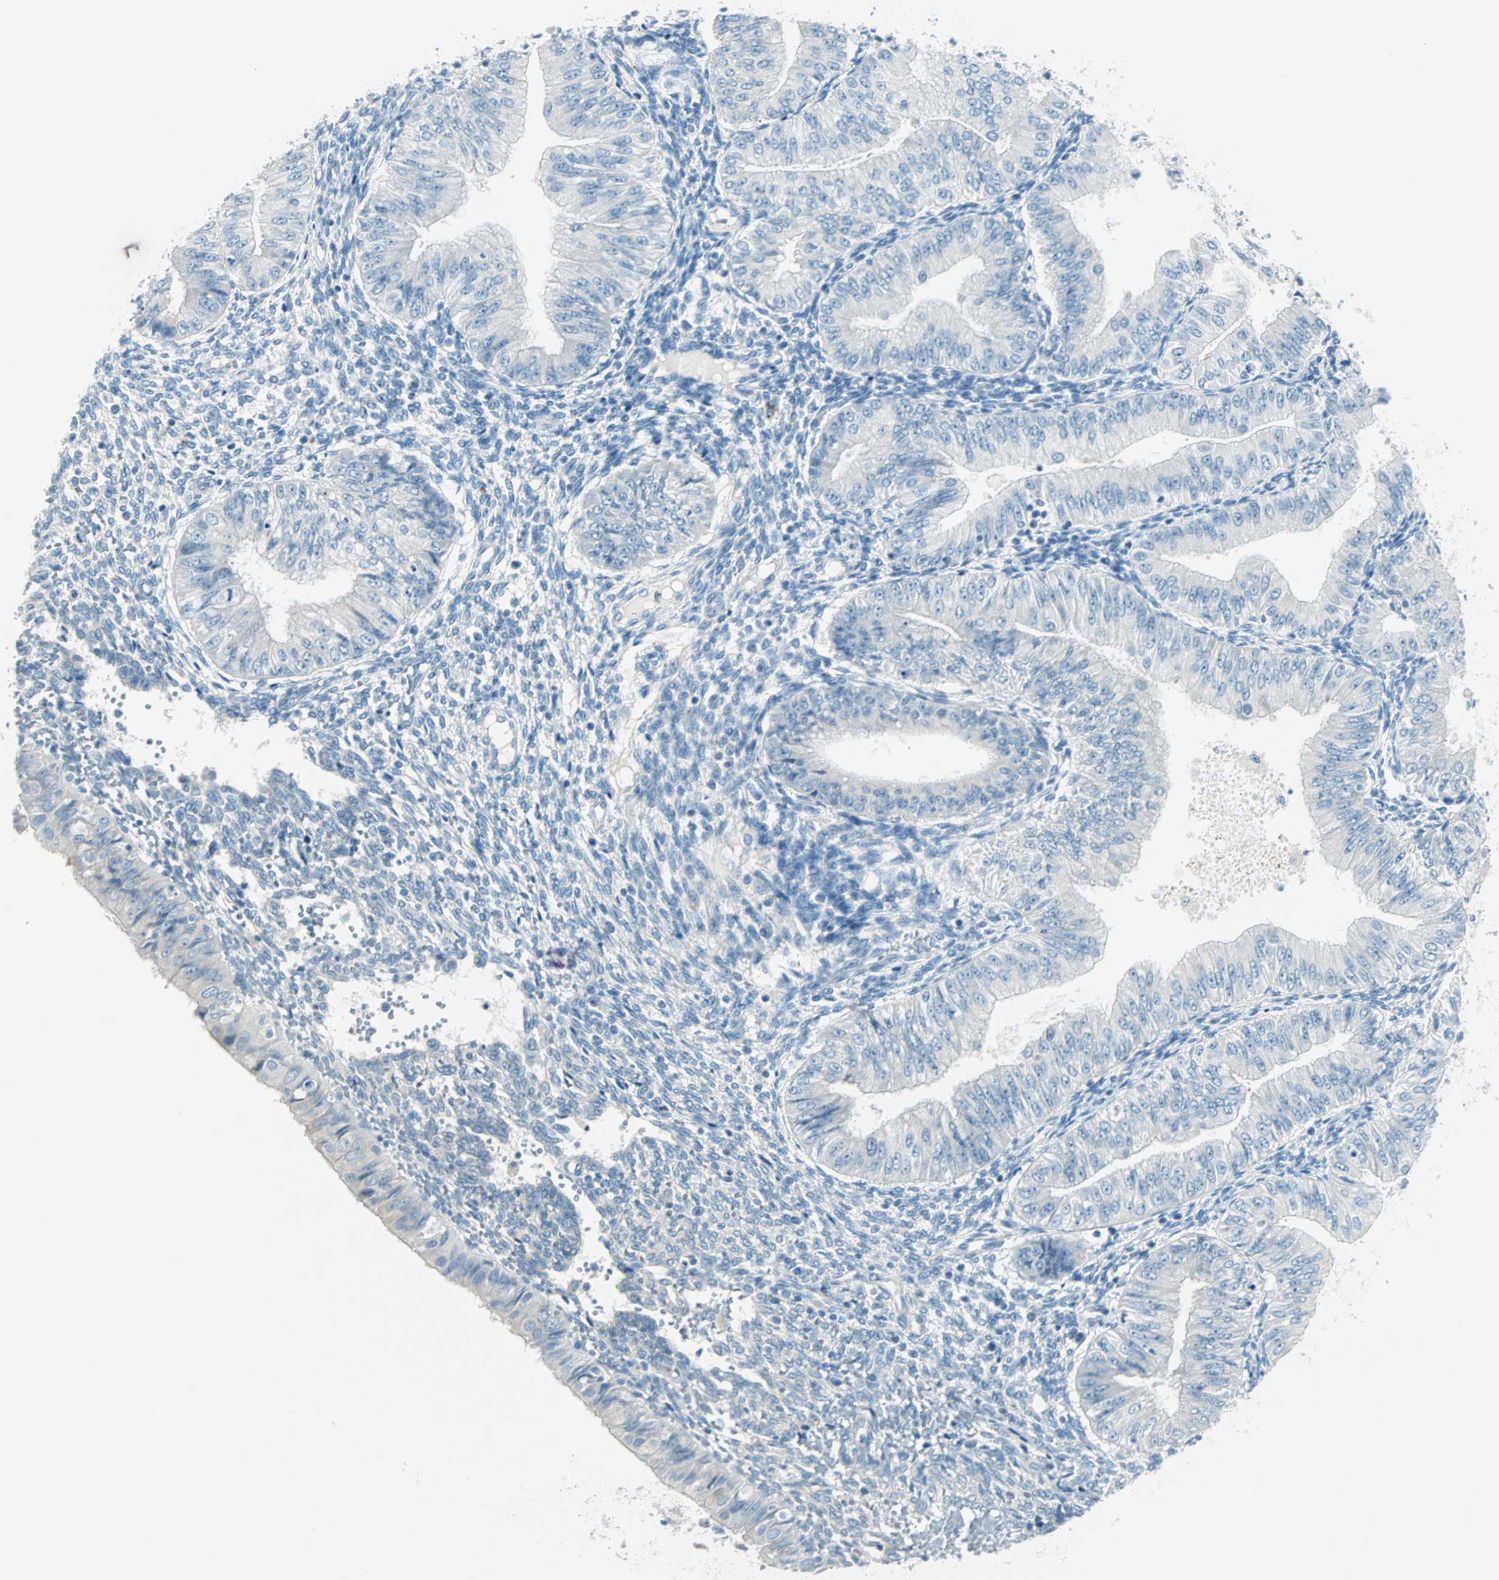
{"staining": {"intensity": "negative", "quantity": "none", "location": "none"}, "tissue": "endometrial cancer", "cell_type": "Tumor cells", "image_type": "cancer", "snomed": [{"axis": "morphology", "description": "Normal tissue, NOS"}, {"axis": "morphology", "description": "Adenocarcinoma, NOS"}, {"axis": "topography", "description": "Endometrium"}], "caption": "The micrograph reveals no staining of tumor cells in endometrial adenocarcinoma. The staining was performed using DAB (3,3'-diaminobenzidine) to visualize the protein expression in brown, while the nuclei were stained in blue with hematoxylin (Magnification: 20x).", "gene": "SULT1C2", "patient": {"sex": "female", "age": 53}}